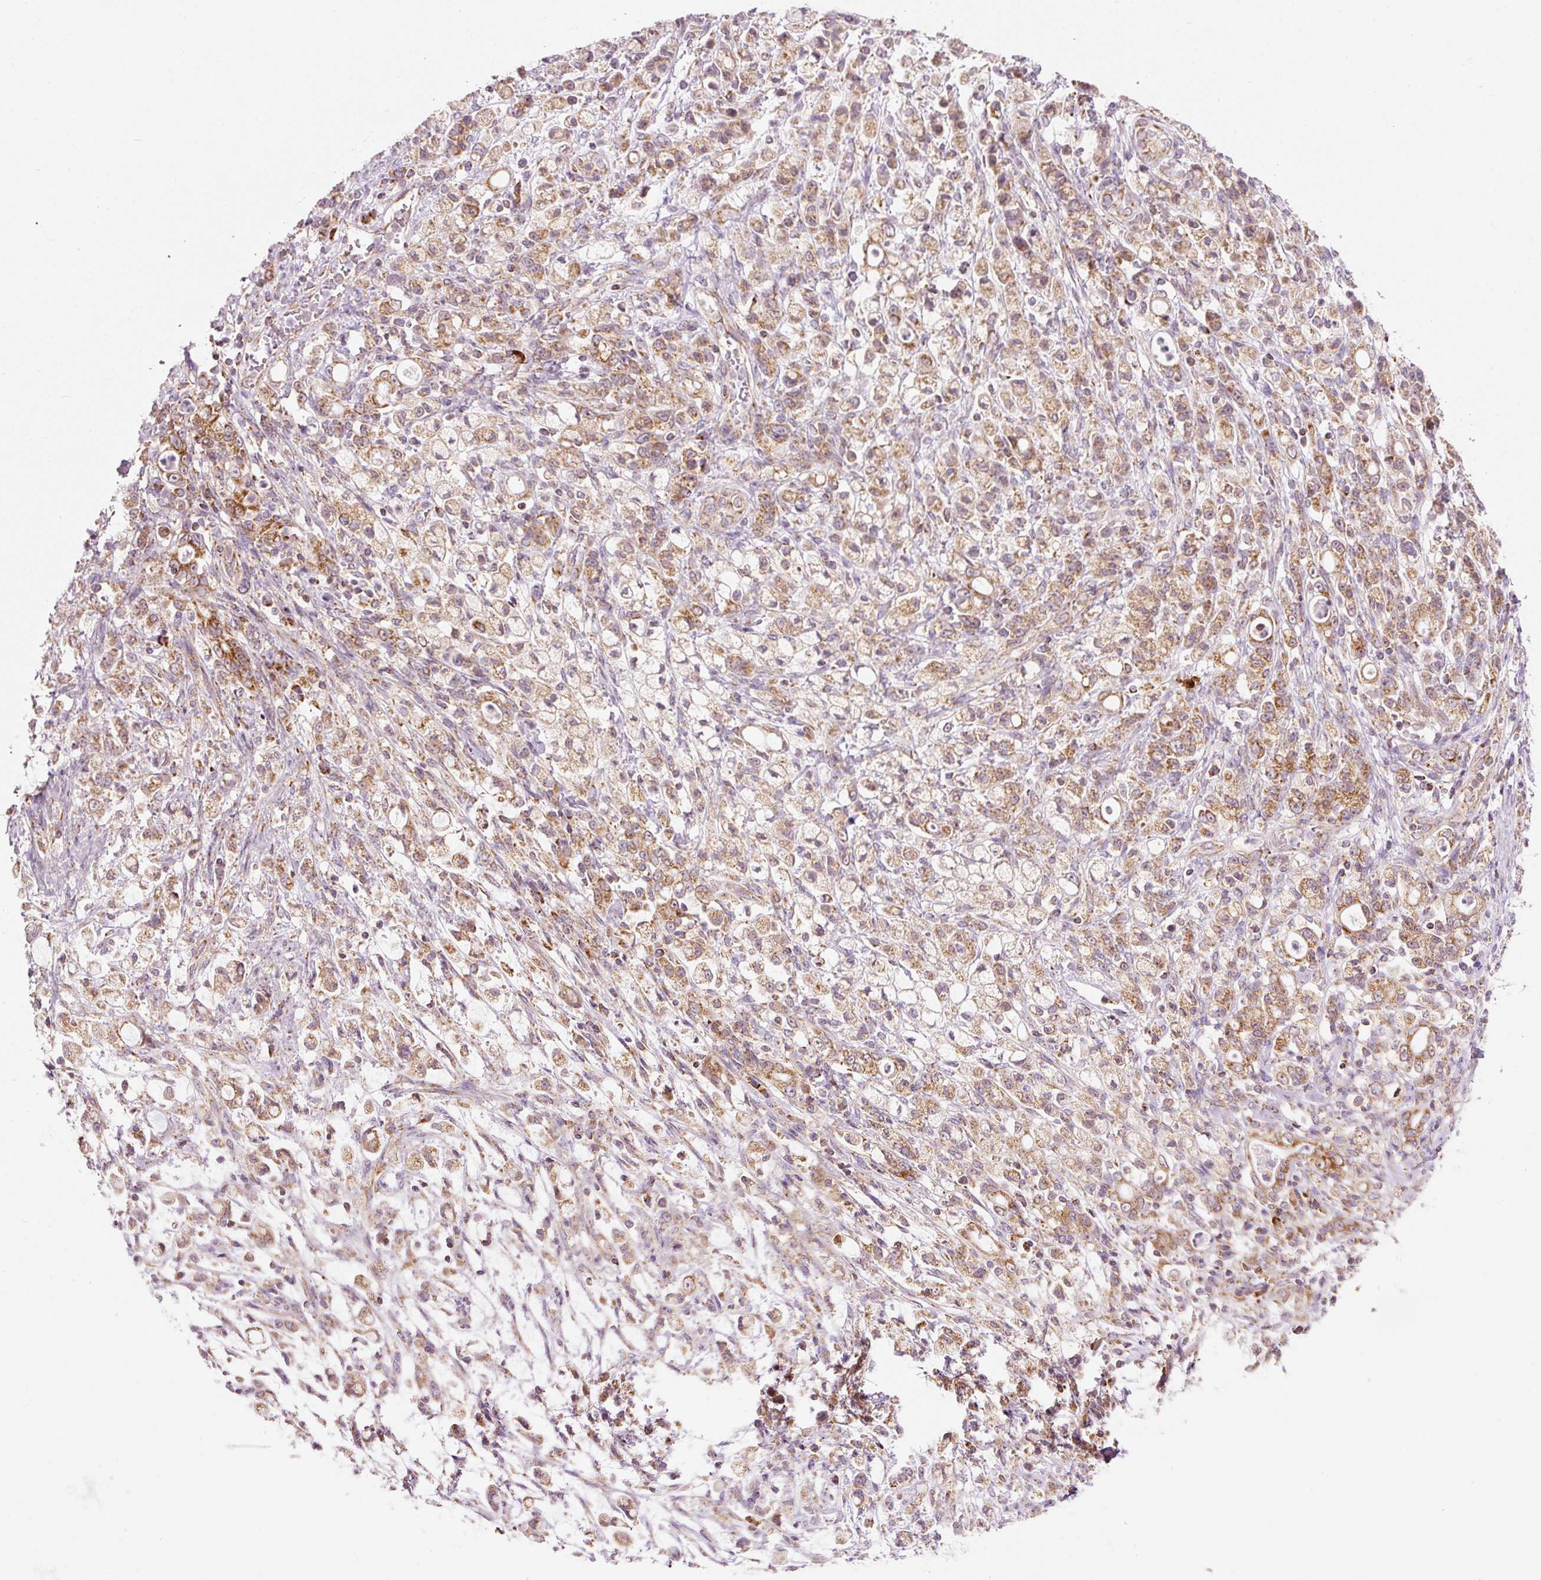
{"staining": {"intensity": "moderate", "quantity": ">75%", "location": "cytoplasmic/membranous"}, "tissue": "stomach cancer", "cell_type": "Tumor cells", "image_type": "cancer", "snomed": [{"axis": "morphology", "description": "Adenocarcinoma, NOS"}, {"axis": "topography", "description": "Stomach"}], "caption": "Approximately >75% of tumor cells in human adenocarcinoma (stomach) display moderate cytoplasmic/membranous protein expression as visualized by brown immunohistochemical staining.", "gene": "FAM78B", "patient": {"sex": "female", "age": 60}}